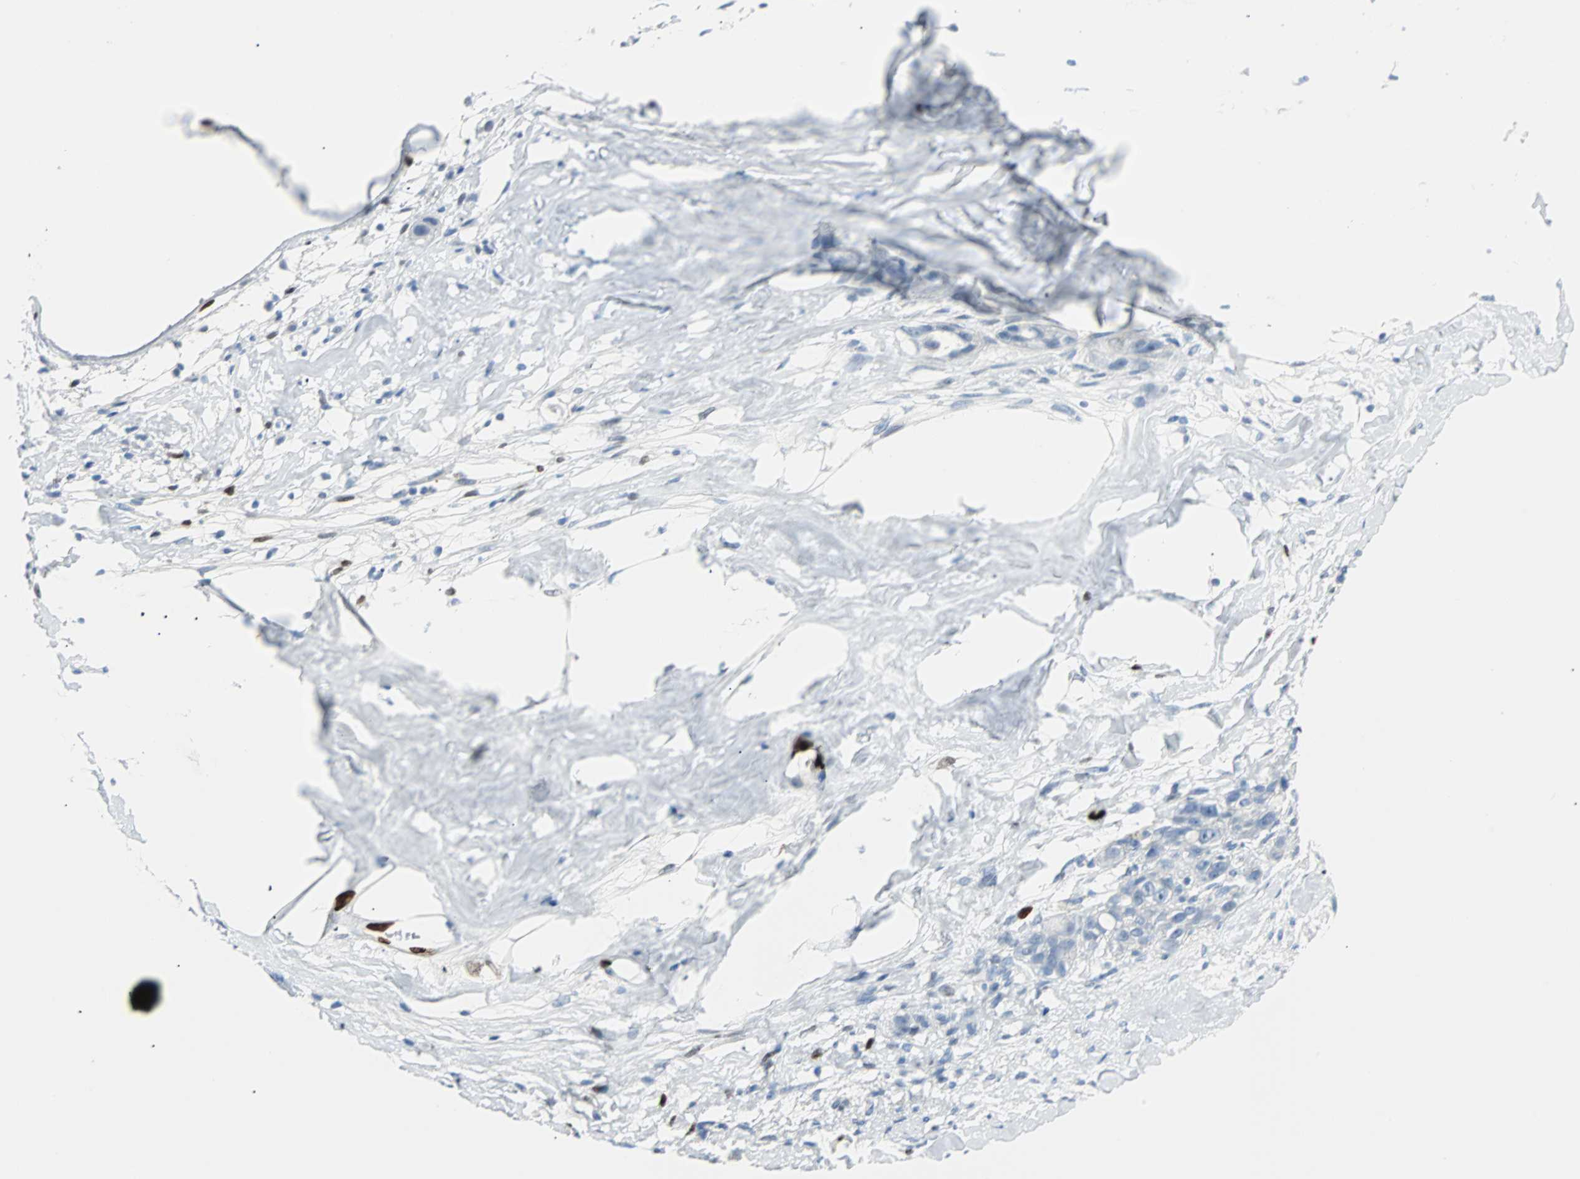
{"staining": {"intensity": "negative", "quantity": "none", "location": "none"}, "tissue": "ovarian cancer", "cell_type": "Tumor cells", "image_type": "cancer", "snomed": [{"axis": "morphology", "description": "Cystadenocarcinoma, serous, NOS"}, {"axis": "topography", "description": "Ovary"}], "caption": "Immunohistochemistry image of serous cystadenocarcinoma (ovarian) stained for a protein (brown), which reveals no staining in tumor cells. Brightfield microscopy of IHC stained with DAB (3,3'-diaminobenzidine) (brown) and hematoxylin (blue), captured at high magnification.", "gene": "IL33", "patient": {"sex": "female", "age": 66}}